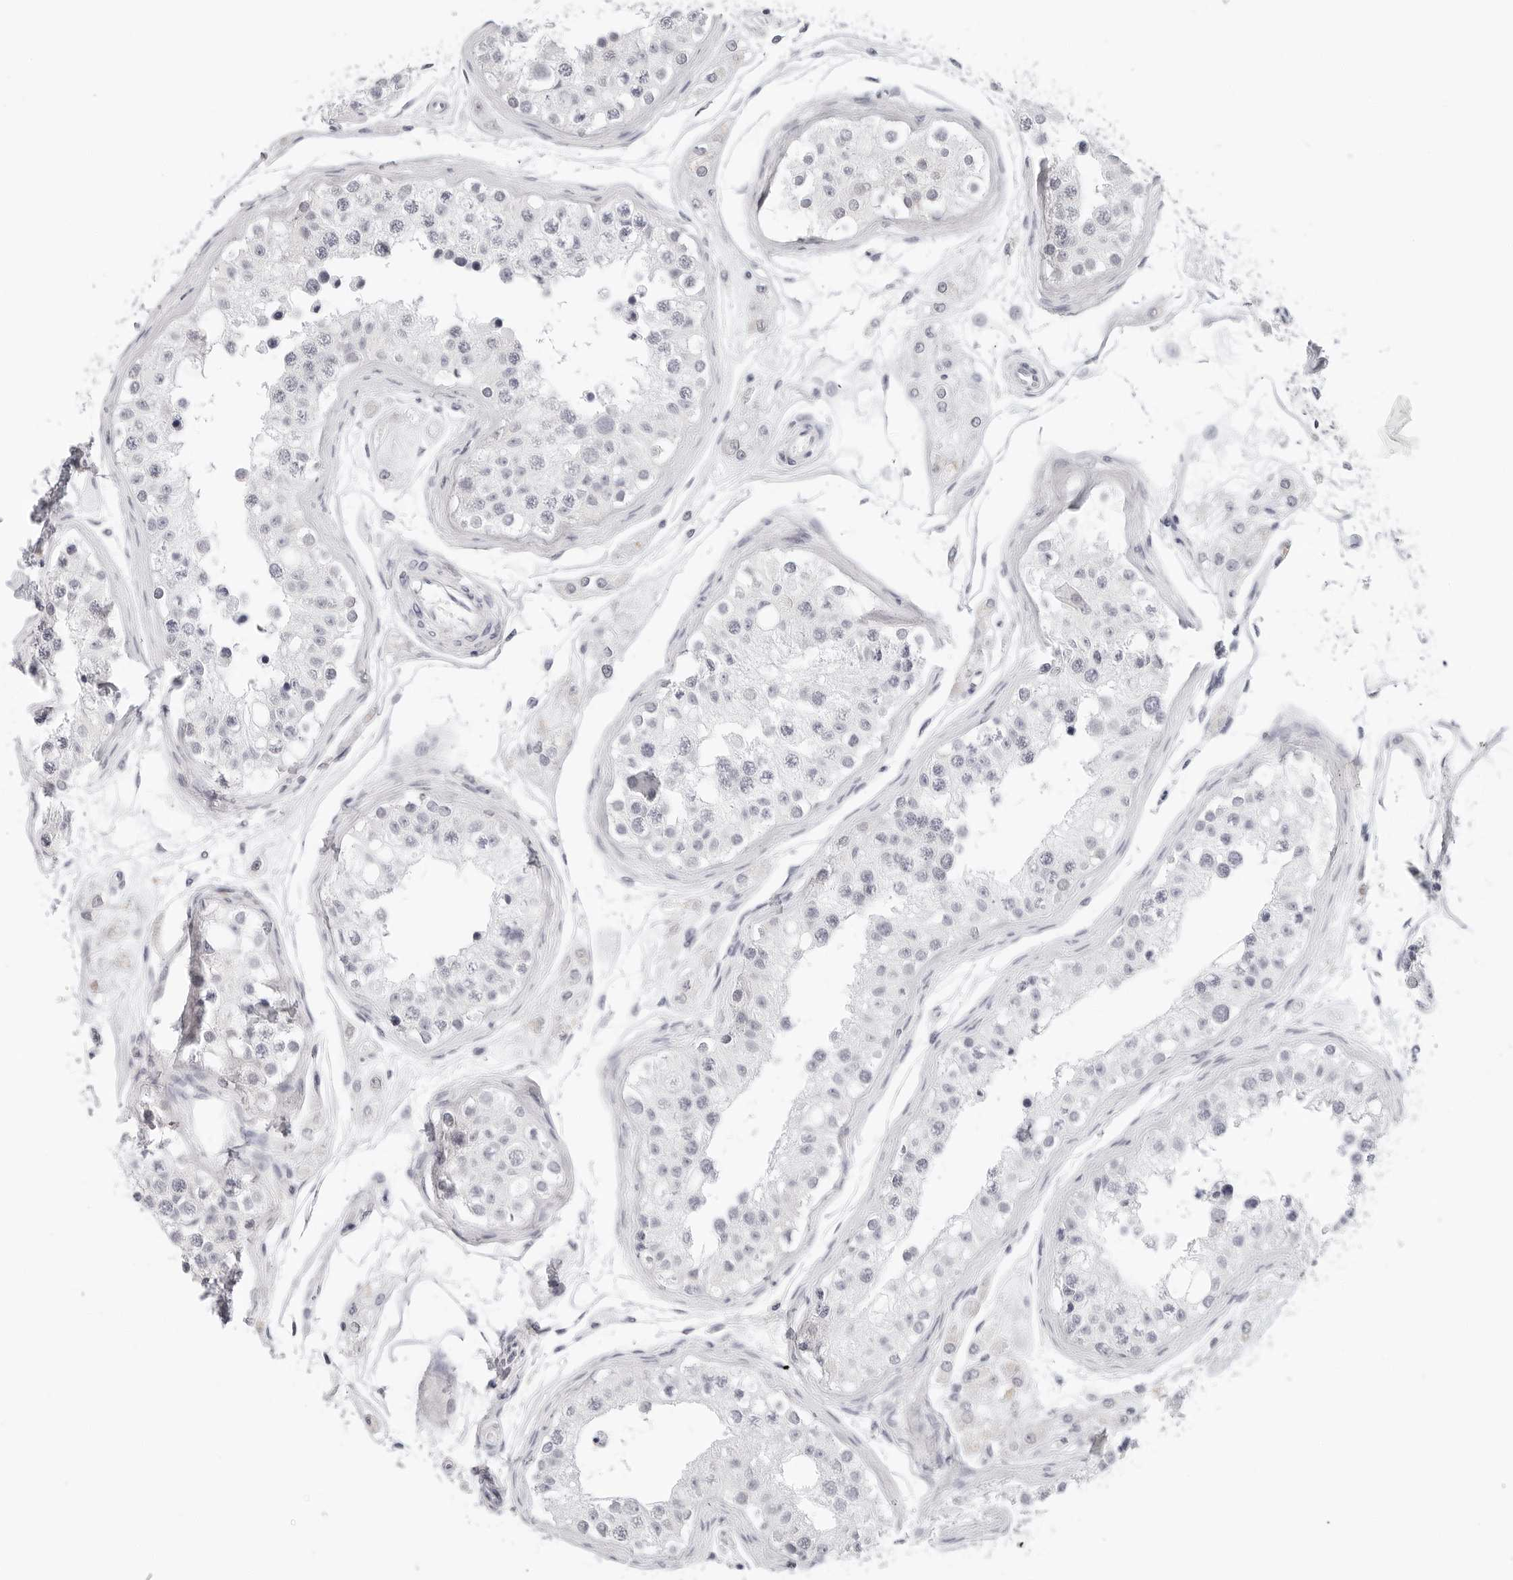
{"staining": {"intensity": "strong", "quantity": "<25%", "location": "nuclear"}, "tissue": "testis", "cell_type": "Cells in seminiferous ducts", "image_type": "normal", "snomed": [{"axis": "morphology", "description": "Normal tissue, NOS"}, {"axis": "morphology", "description": "Adenocarcinoma, metastatic, NOS"}, {"axis": "topography", "description": "Testis"}], "caption": "Brown immunohistochemical staining in normal testis reveals strong nuclear staining in about <25% of cells in seminiferous ducts.", "gene": "EDN2", "patient": {"sex": "male", "age": 26}}